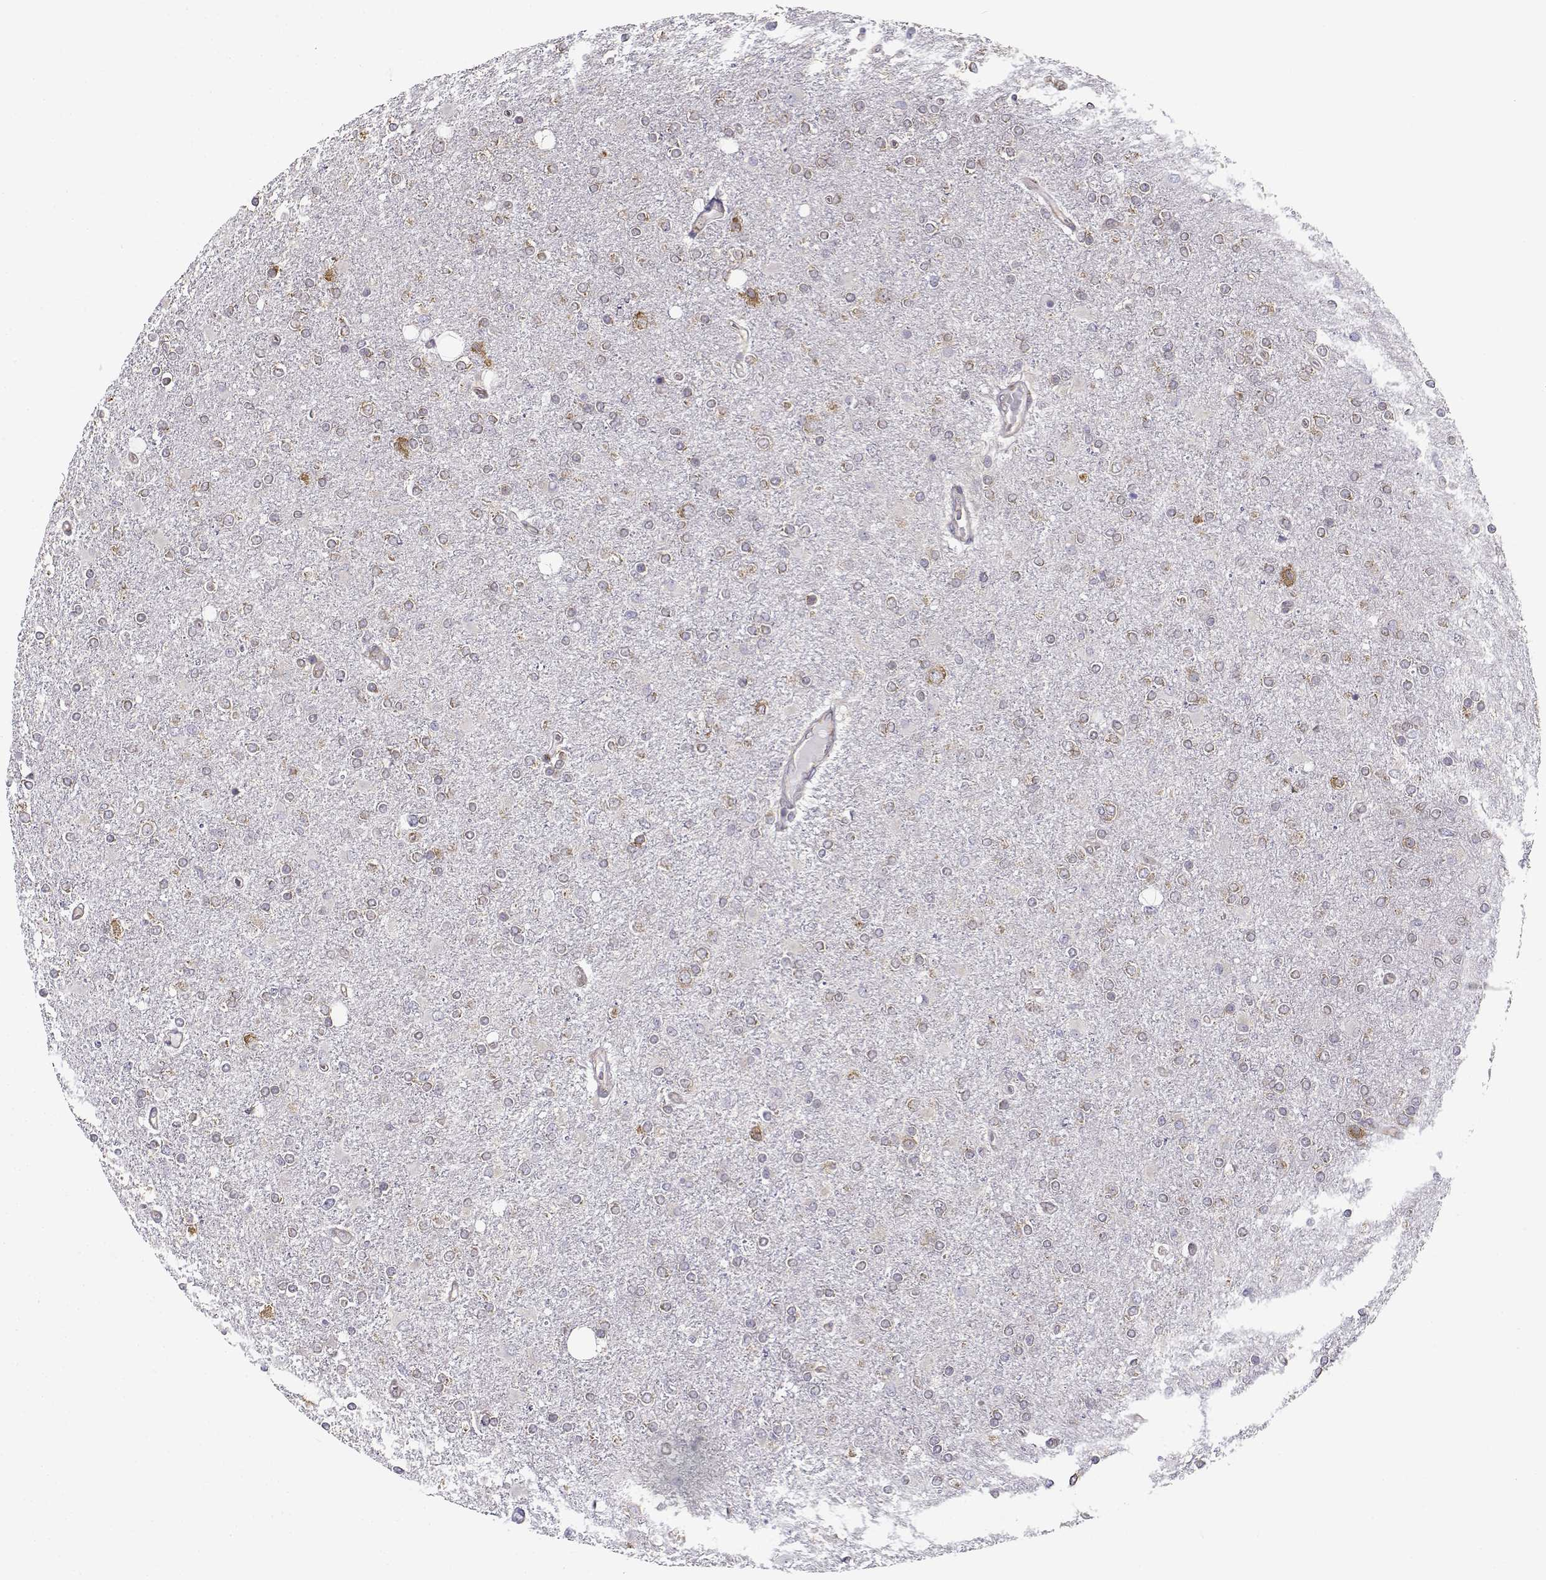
{"staining": {"intensity": "negative", "quantity": "none", "location": "none"}, "tissue": "glioma", "cell_type": "Tumor cells", "image_type": "cancer", "snomed": [{"axis": "morphology", "description": "Glioma, malignant, High grade"}, {"axis": "topography", "description": "Cerebral cortex"}], "caption": "A histopathology image of malignant high-grade glioma stained for a protein displays no brown staining in tumor cells.", "gene": "BEND6", "patient": {"sex": "male", "age": 70}}